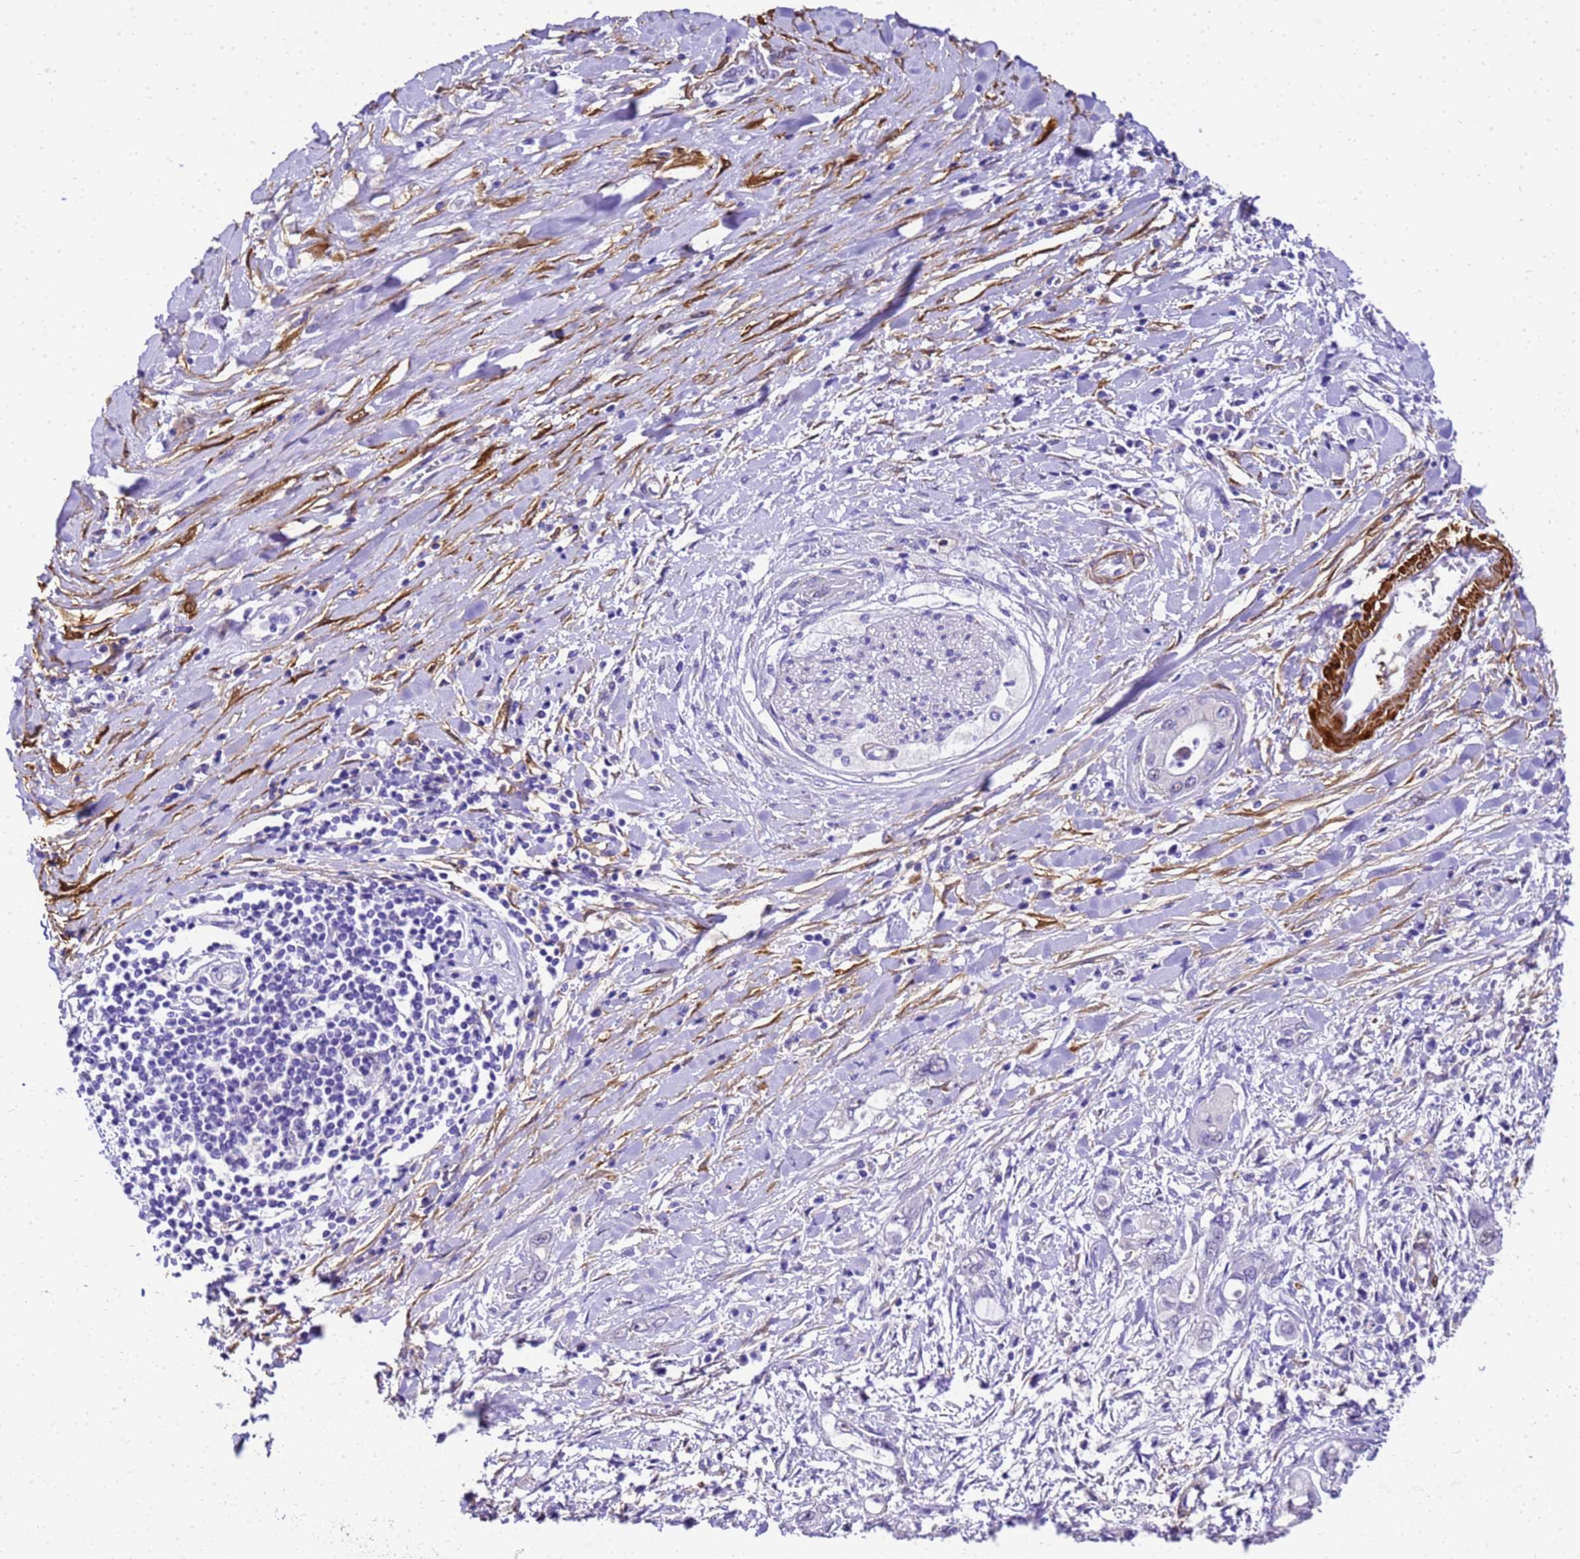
{"staining": {"intensity": "negative", "quantity": "none", "location": "none"}, "tissue": "pancreatic cancer", "cell_type": "Tumor cells", "image_type": "cancer", "snomed": [{"axis": "morphology", "description": "Inflammation, NOS"}, {"axis": "morphology", "description": "Adenocarcinoma, NOS"}, {"axis": "topography", "description": "Pancreas"}], "caption": "Pancreatic adenocarcinoma stained for a protein using IHC shows no expression tumor cells.", "gene": "HSPB6", "patient": {"sex": "female", "age": 56}}